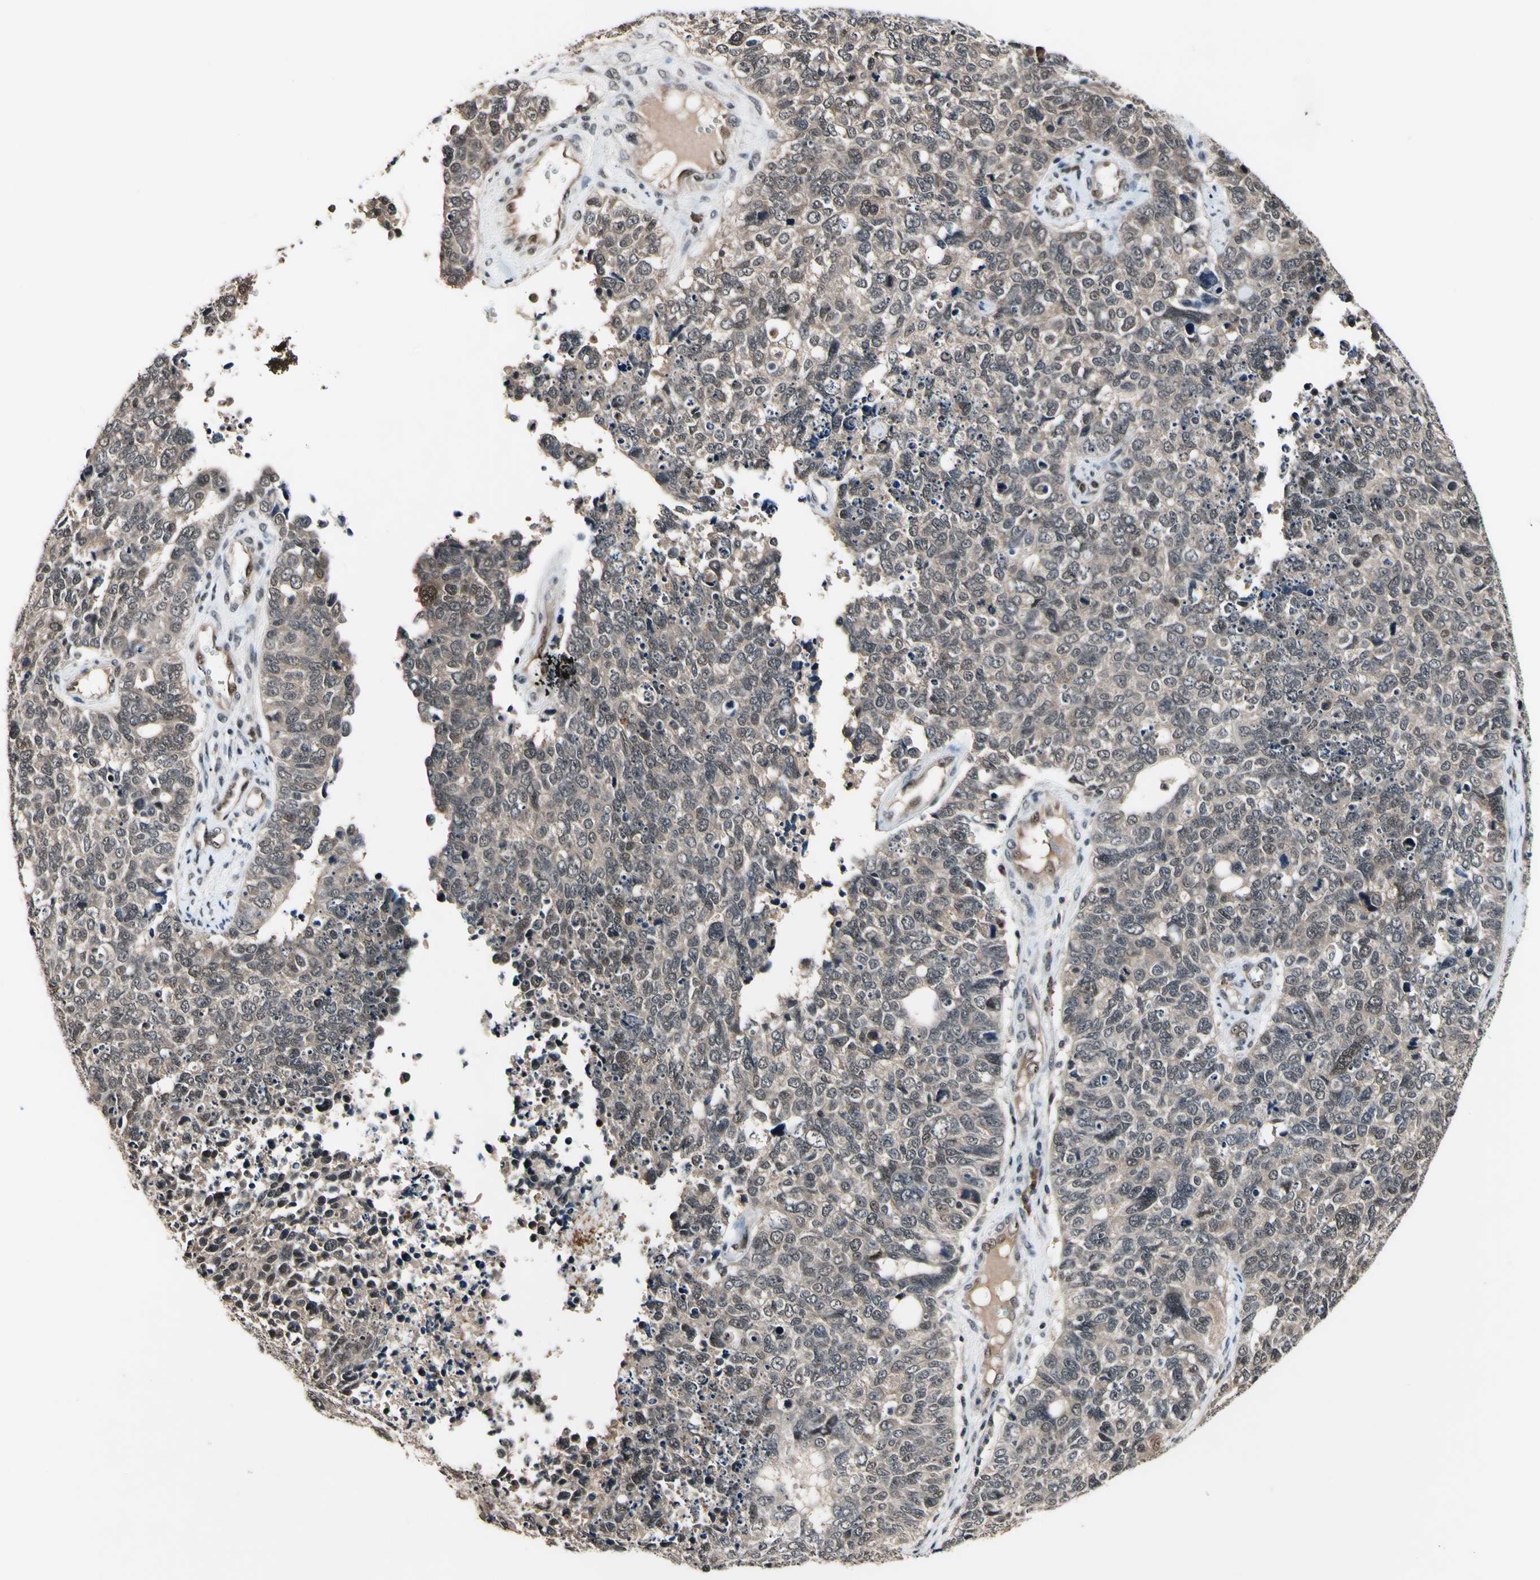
{"staining": {"intensity": "weak", "quantity": ">75%", "location": "cytoplasmic/membranous,nuclear"}, "tissue": "cervical cancer", "cell_type": "Tumor cells", "image_type": "cancer", "snomed": [{"axis": "morphology", "description": "Squamous cell carcinoma, NOS"}, {"axis": "topography", "description": "Cervix"}], "caption": "This histopathology image exhibits immunohistochemistry (IHC) staining of cervical squamous cell carcinoma, with low weak cytoplasmic/membranous and nuclear positivity in about >75% of tumor cells.", "gene": "PSMD10", "patient": {"sex": "female", "age": 63}}